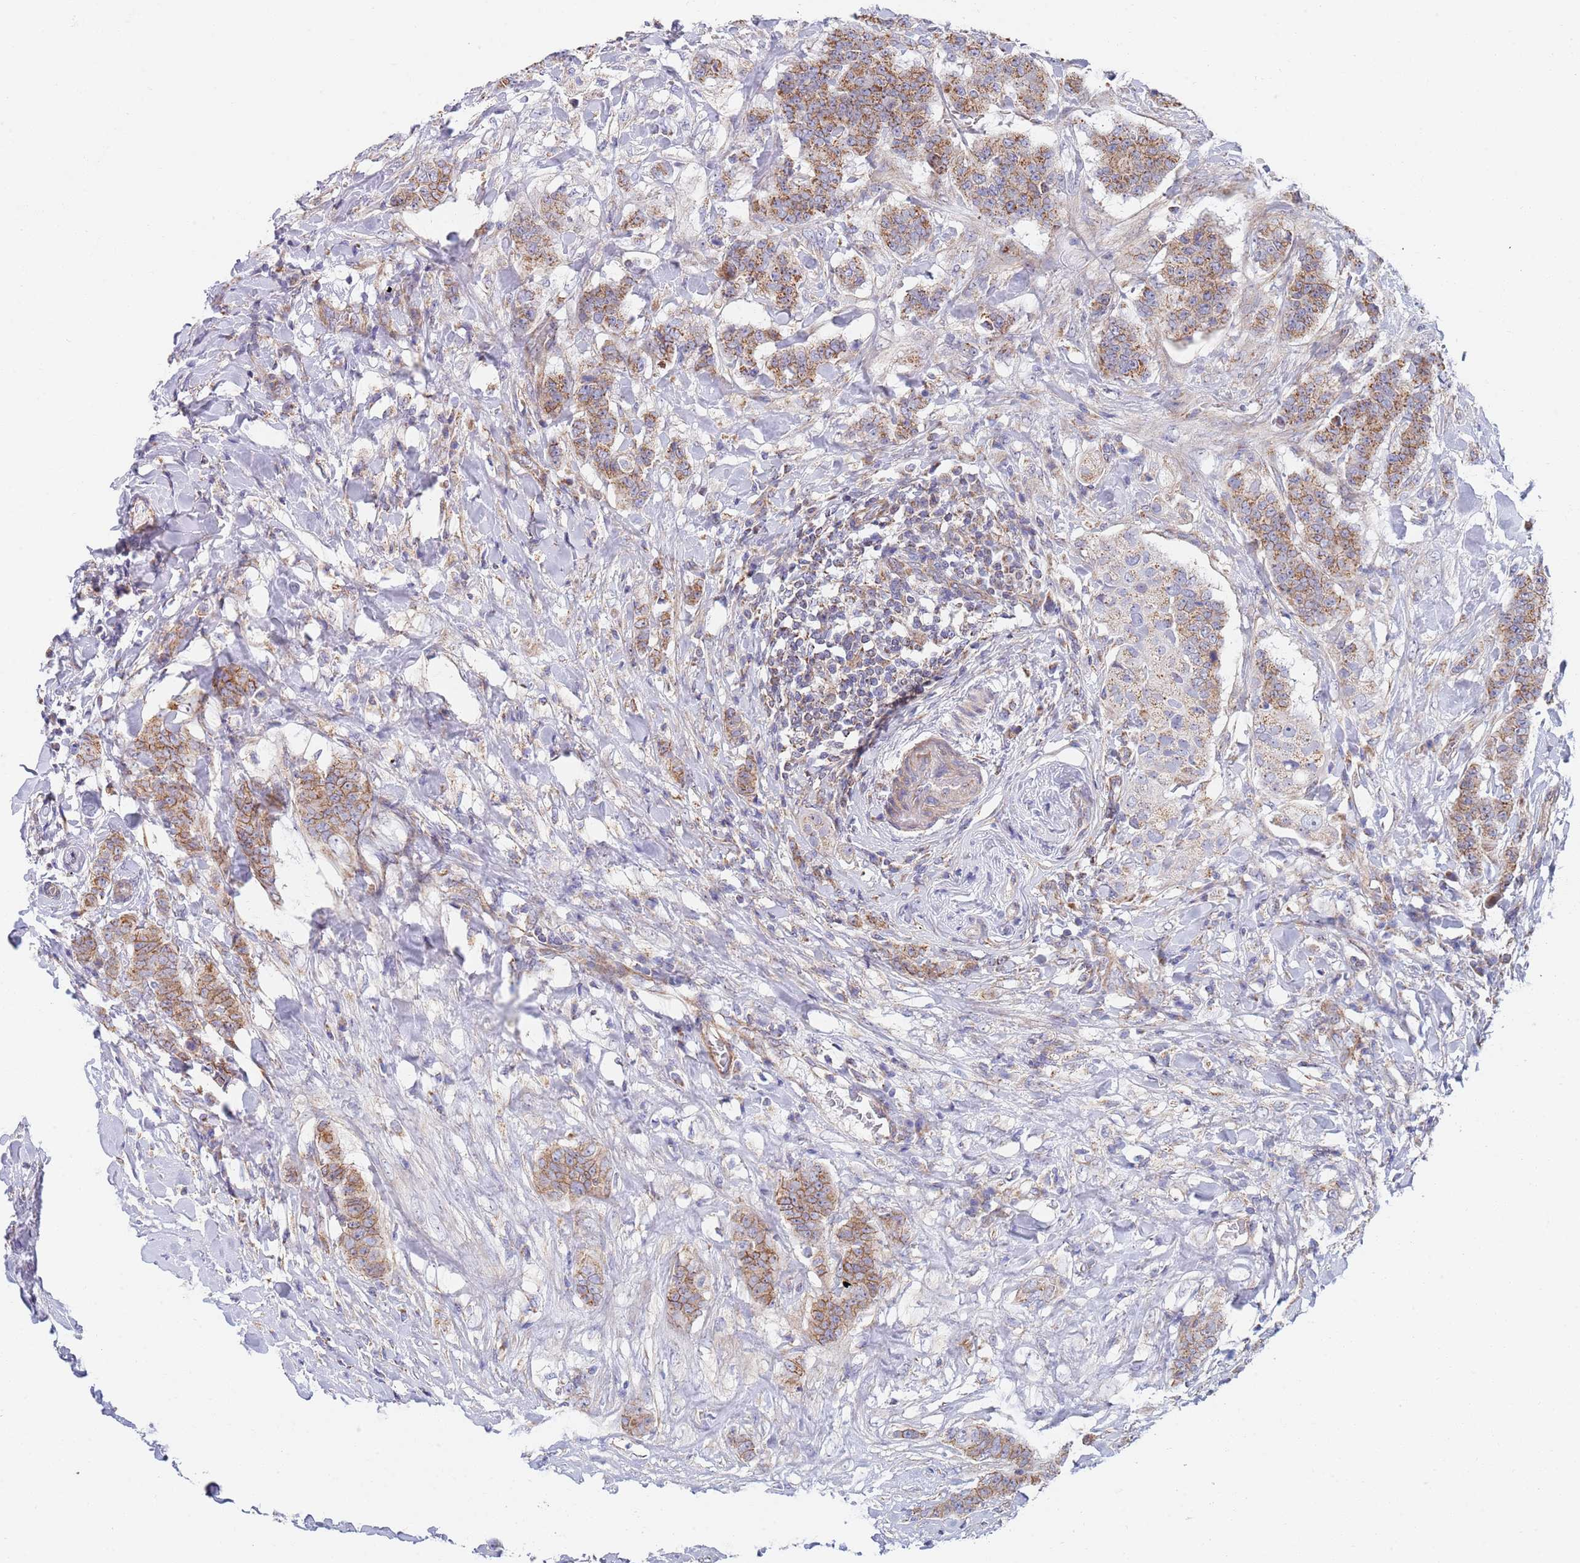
{"staining": {"intensity": "moderate", "quantity": ">75%", "location": "cytoplasmic/membranous"}, "tissue": "breast cancer", "cell_type": "Tumor cells", "image_type": "cancer", "snomed": [{"axis": "morphology", "description": "Duct carcinoma"}, {"axis": "topography", "description": "Breast"}], "caption": "Immunohistochemistry of human invasive ductal carcinoma (breast) demonstrates medium levels of moderate cytoplasmic/membranous staining in approximately >75% of tumor cells.", "gene": "PWWP3A", "patient": {"sex": "female", "age": 40}}